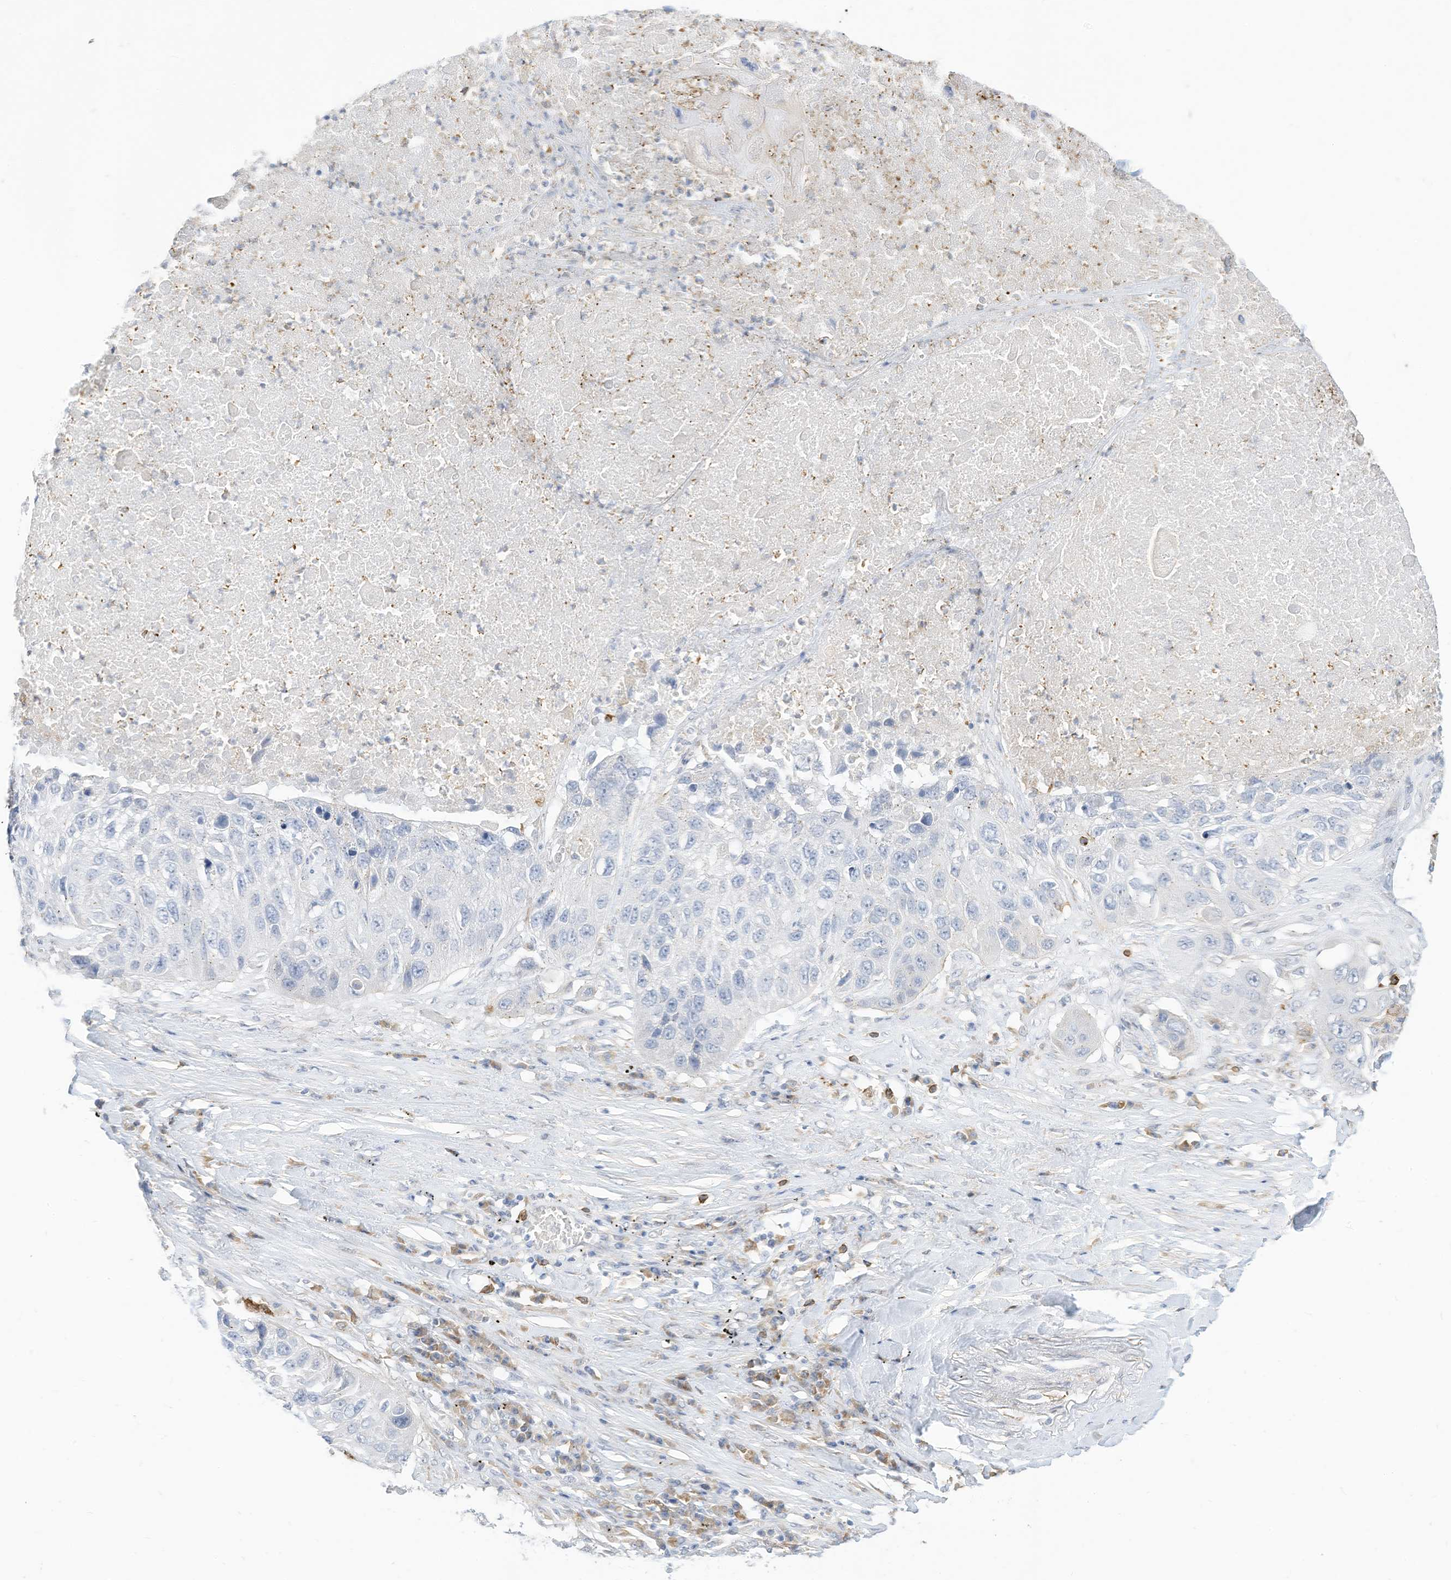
{"staining": {"intensity": "negative", "quantity": "none", "location": "none"}, "tissue": "lung cancer", "cell_type": "Tumor cells", "image_type": "cancer", "snomed": [{"axis": "morphology", "description": "Squamous cell carcinoma, NOS"}, {"axis": "topography", "description": "Lung"}], "caption": "Lung squamous cell carcinoma stained for a protein using immunohistochemistry reveals no positivity tumor cells.", "gene": "ATP13A1", "patient": {"sex": "male", "age": 61}}